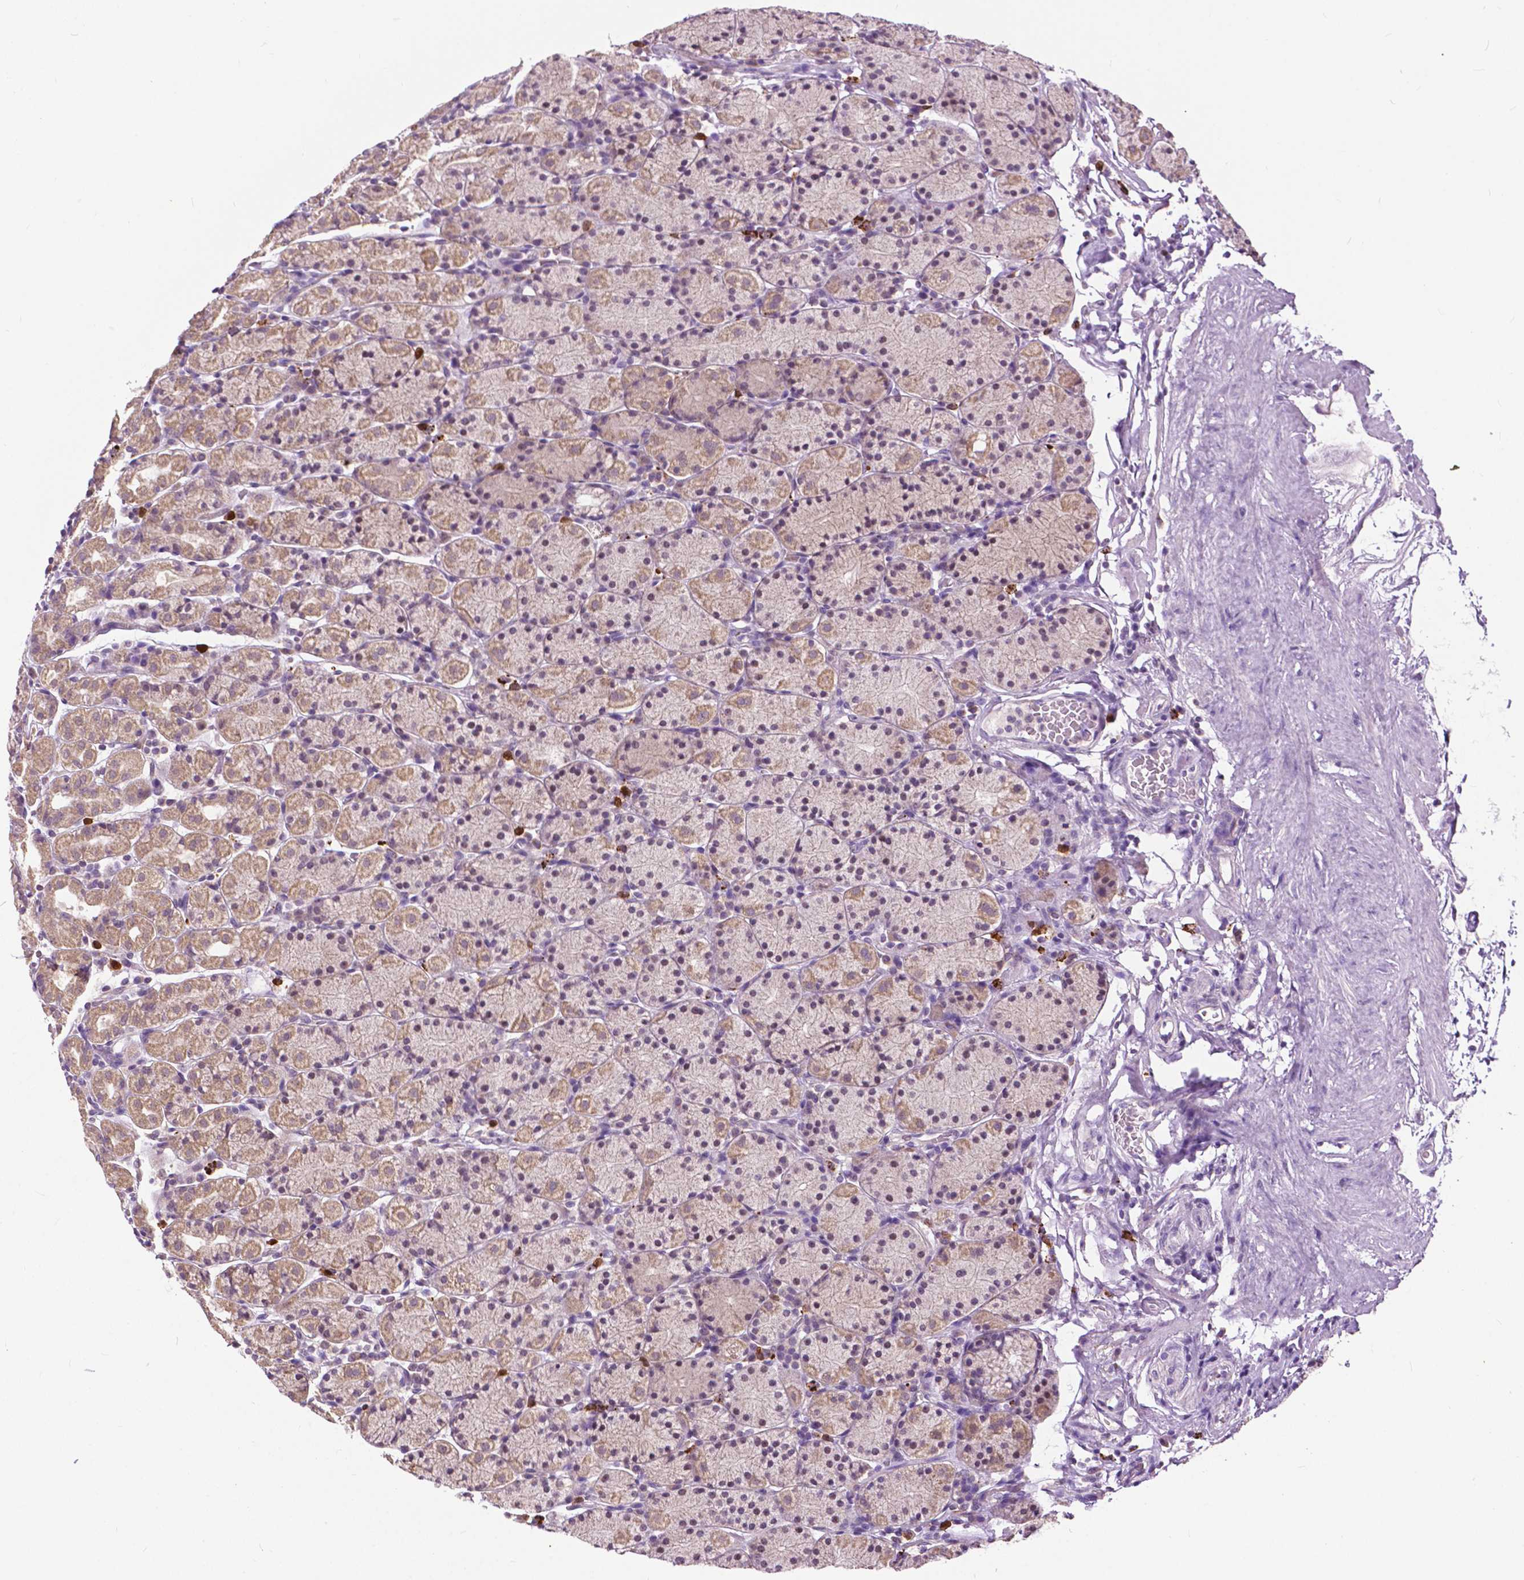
{"staining": {"intensity": "moderate", "quantity": "25%-75%", "location": "cytoplasmic/membranous"}, "tissue": "stomach", "cell_type": "Glandular cells", "image_type": "normal", "snomed": [{"axis": "morphology", "description": "Normal tissue, NOS"}, {"axis": "topography", "description": "Stomach, upper"}, {"axis": "topography", "description": "Stomach"}], "caption": "Approximately 25%-75% of glandular cells in benign stomach reveal moderate cytoplasmic/membranous protein positivity as visualized by brown immunohistochemical staining.", "gene": "TTC9B", "patient": {"sex": "male", "age": 62}}